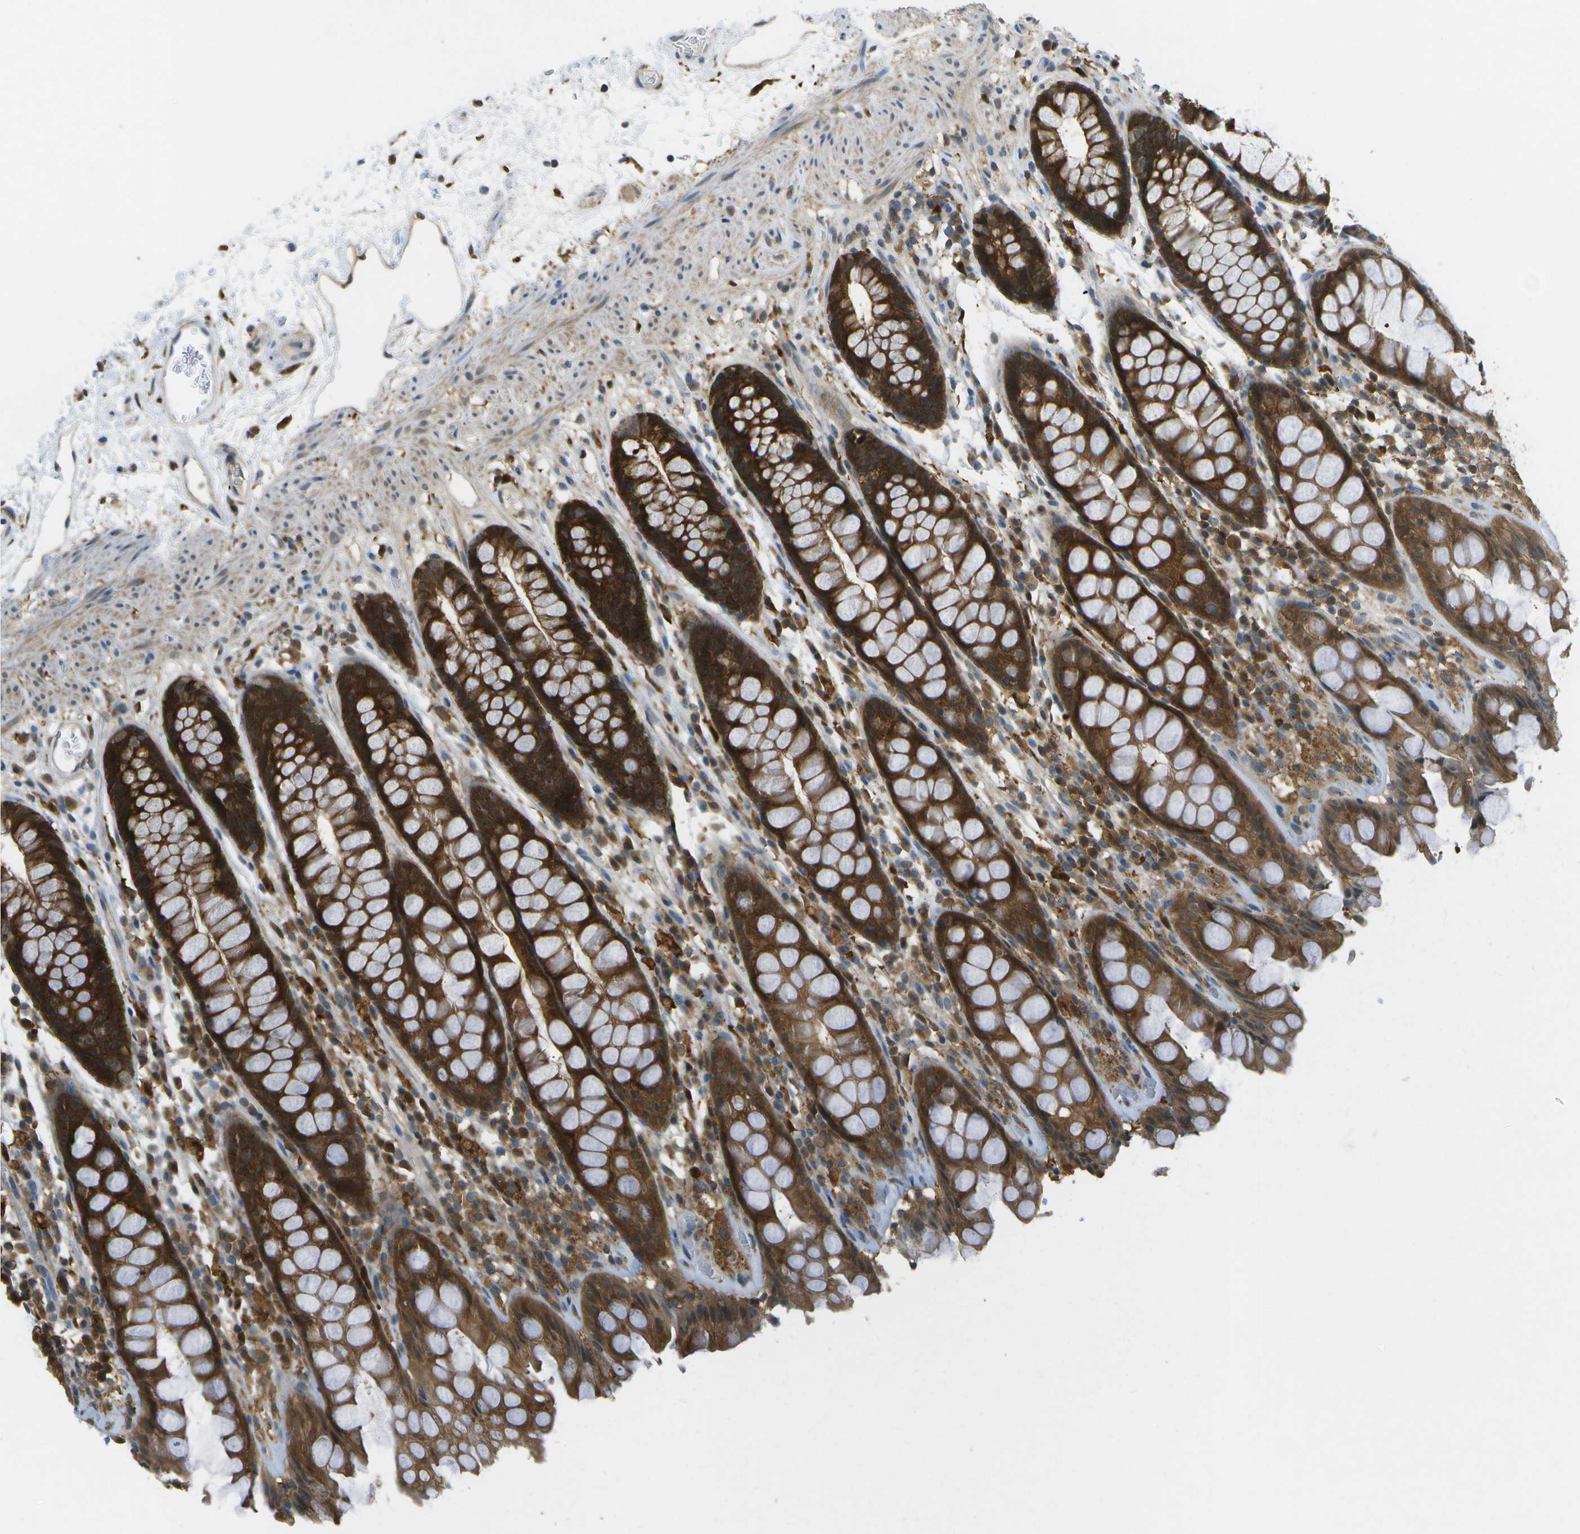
{"staining": {"intensity": "strong", "quantity": ">75%", "location": "cytoplasmic/membranous"}, "tissue": "rectum", "cell_type": "Glandular cells", "image_type": "normal", "snomed": [{"axis": "morphology", "description": "Normal tissue, NOS"}, {"axis": "topography", "description": "Rectum"}], "caption": "An image of rectum stained for a protein displays strong cytoplasmic/membranous brown staining in glandular cells. (IHC, brightfield microscopy, high magnification).", "gene": "CDH23", "patient": {"sex": "male", "age": 64}}